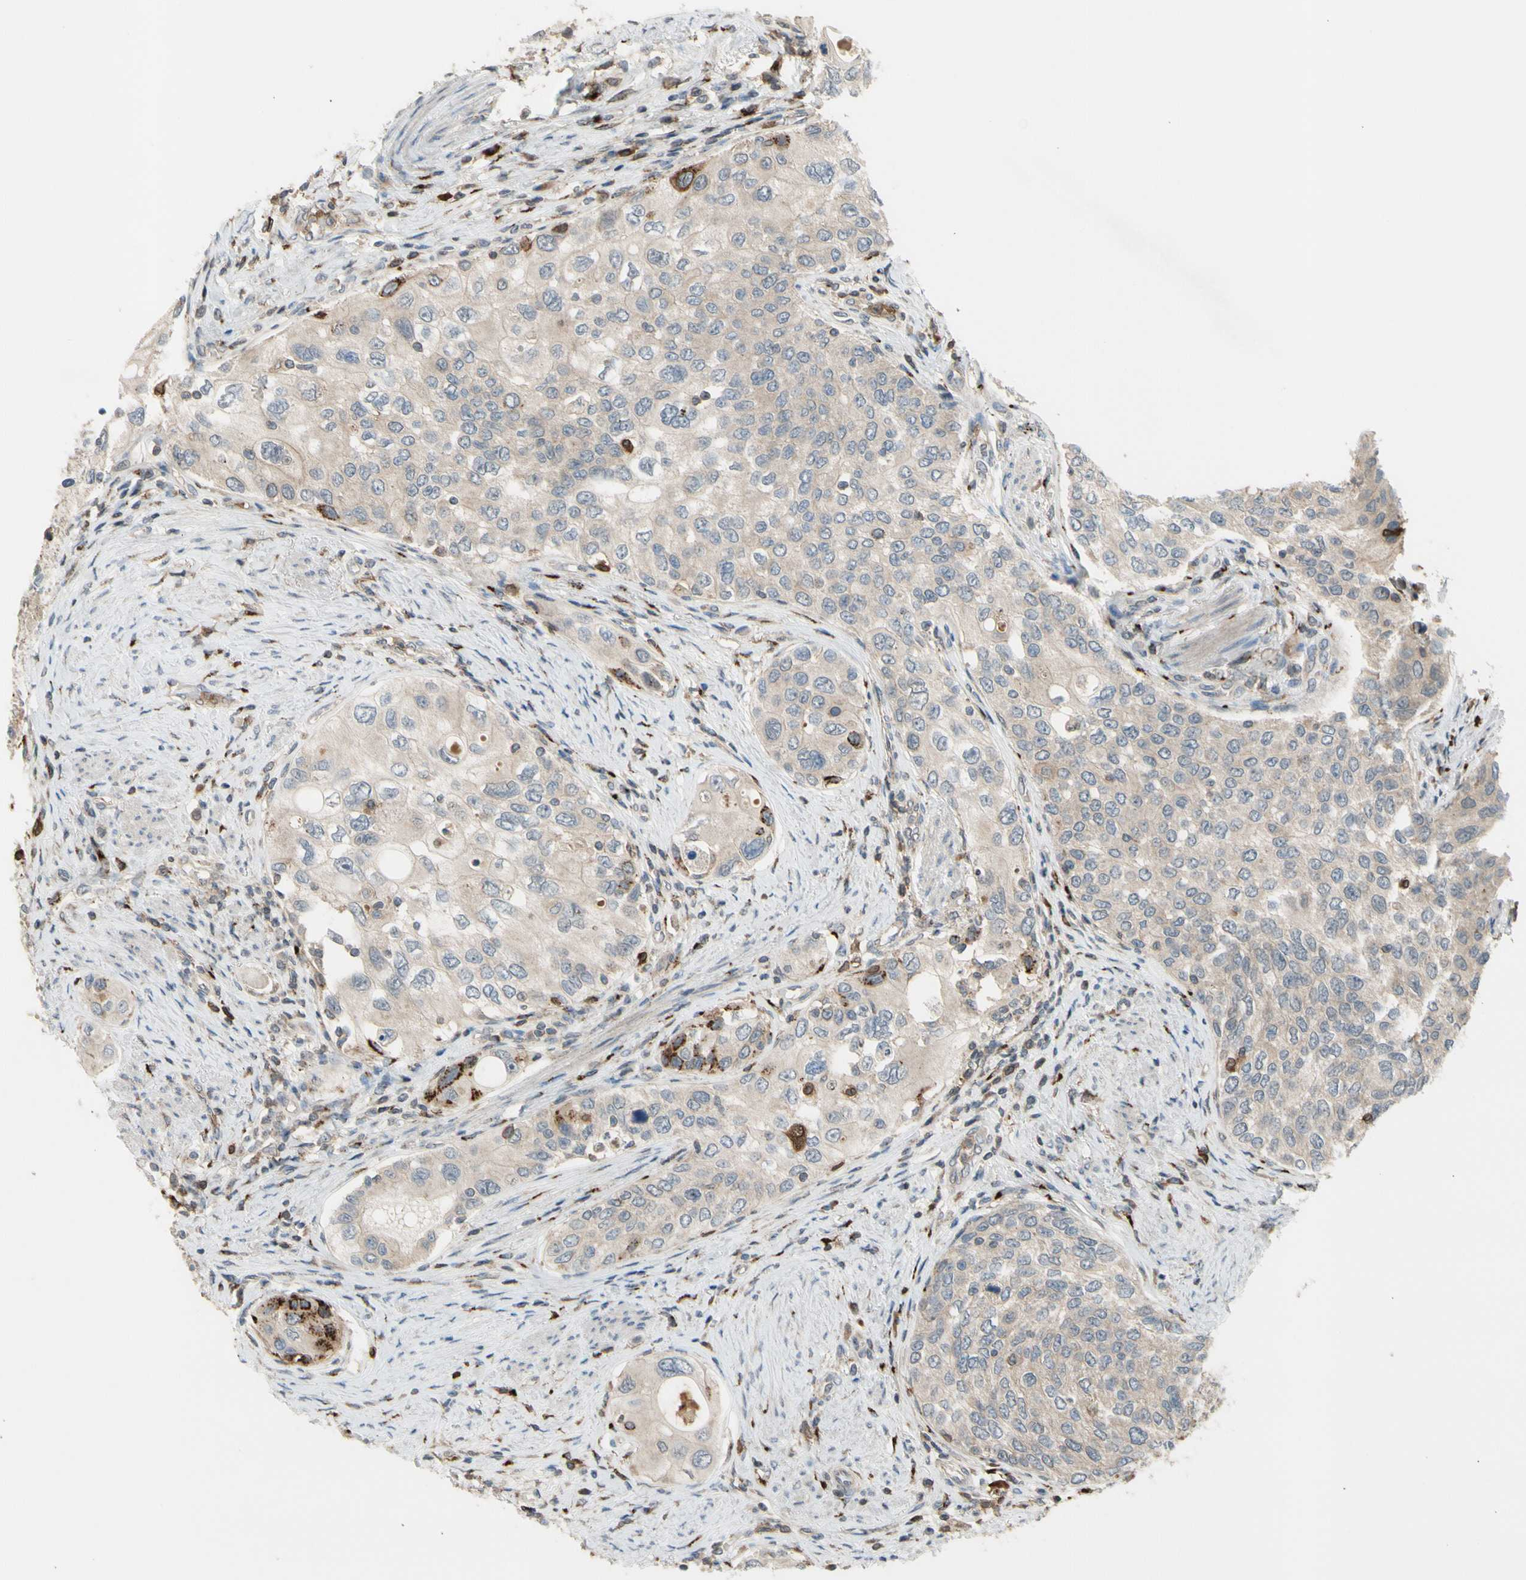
{"staining": {"intensity": "weak", "quantity": "<25%", "location": "cytoplasmic/membranous"}, "tissue": "urothelial cancer", "cell_type": "Tumor cells", "image_type": "cancer", "snomed": [{"axis": "morphology", "description": "Urothelial carcinoma, High grade"}, {"axis": "topography", "description": "Urinary bladder"}], "caption": "Tumor cells are negative for brown protein staining in urothelial carcinoma (high-grade).", "gene": "GALNT5", "patient": {"sex": "female", "age": 56}}